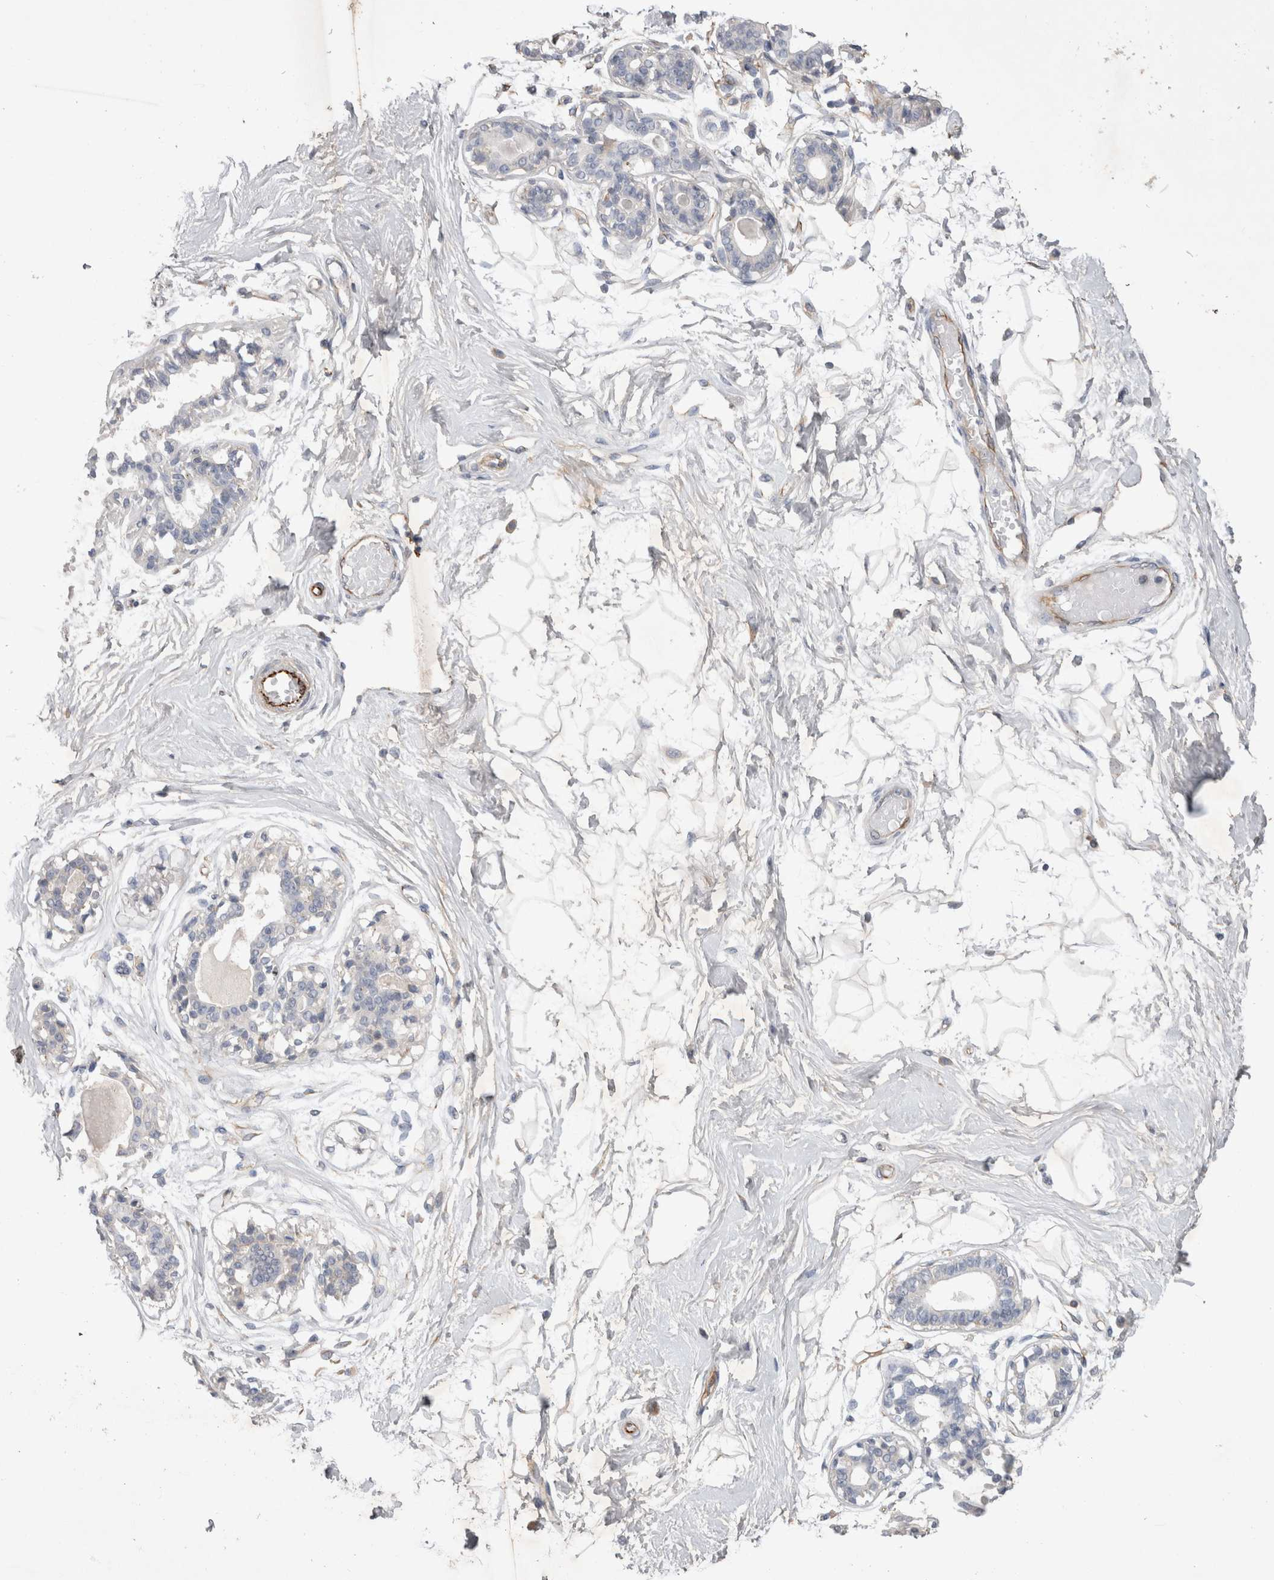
{"staining": {"intensity": "negative", "quantity": "none", "location": "none"}, "tissue": "breast", "cell_type": "Adipocytes", "image_type": "normal", "snomed": [{"axis": "morphology", "description": "Normal tissue, NOS"}, {"axis": "topography", "description": "Breast"}], "caption": "DAB (3,3'-diaminobenzidine) immunohistochemical staining of normal human breast demonstrates no significant staining in adipocytes.", "gene": "STRADB", "patient": {"sex": "female", "age": 45}}